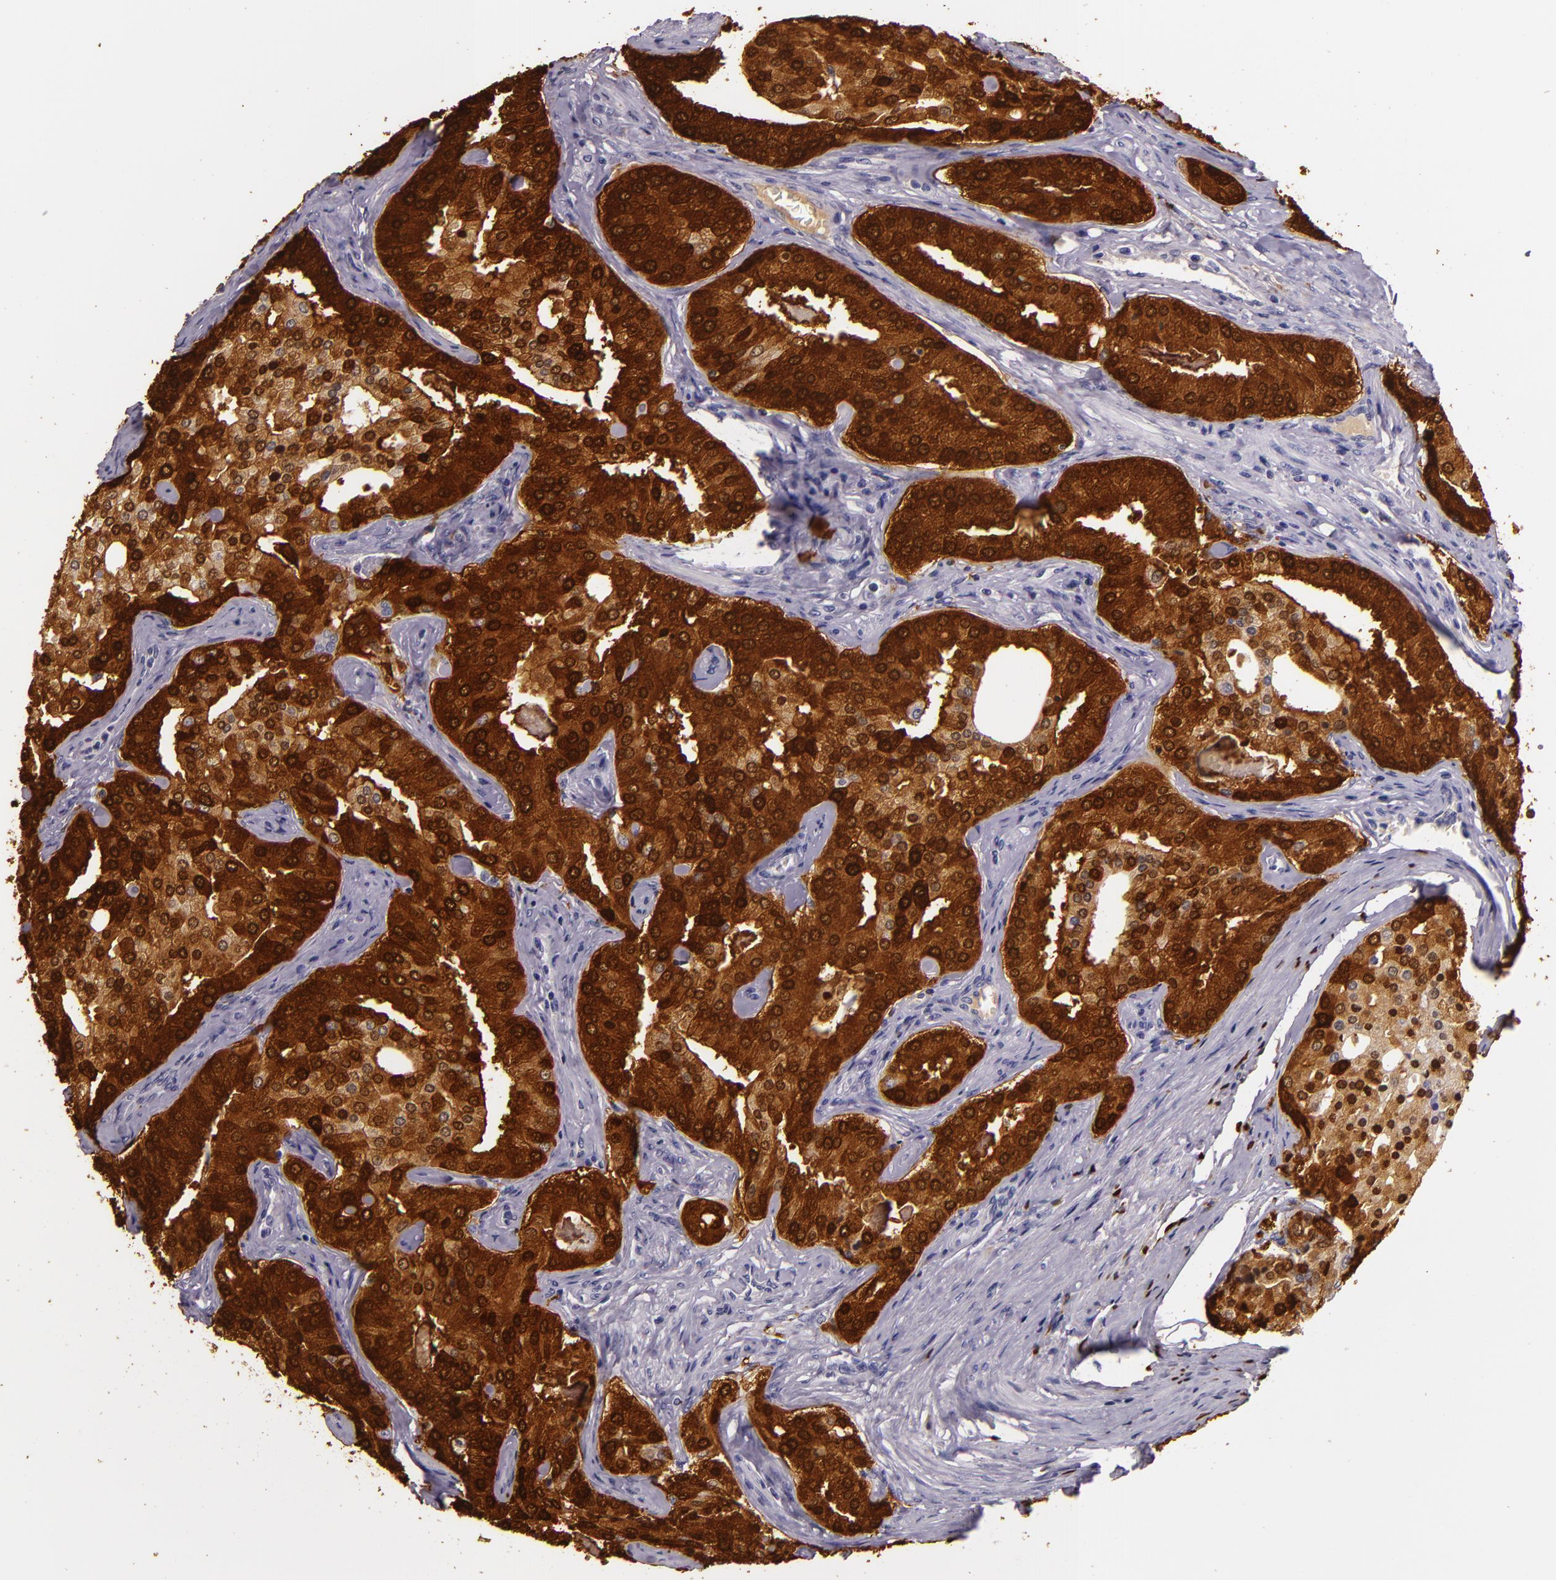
{"staining": {"intensity": "strong", "quantity": ">75%", "location": "cytoplasmic/membranous,nuclear"}, "tissue": "prostate cancer", "cell_type": "Tumor cells", "image_type": "cancer", "snomed": [{"axis": "morphology", "description": "Adenocarcinoma, High grade"}, {"axis": "topography", "description": "Prostate"}], "caption": "IHC micrograph of prostate cancer stained for a protein (brown), which reveals high levels of strong cytoplasmic/membranous and nuclear expression in about >75% of tumor cells.", "gene": "MT1A", "patient": {"sex": "male", "age": 64}}